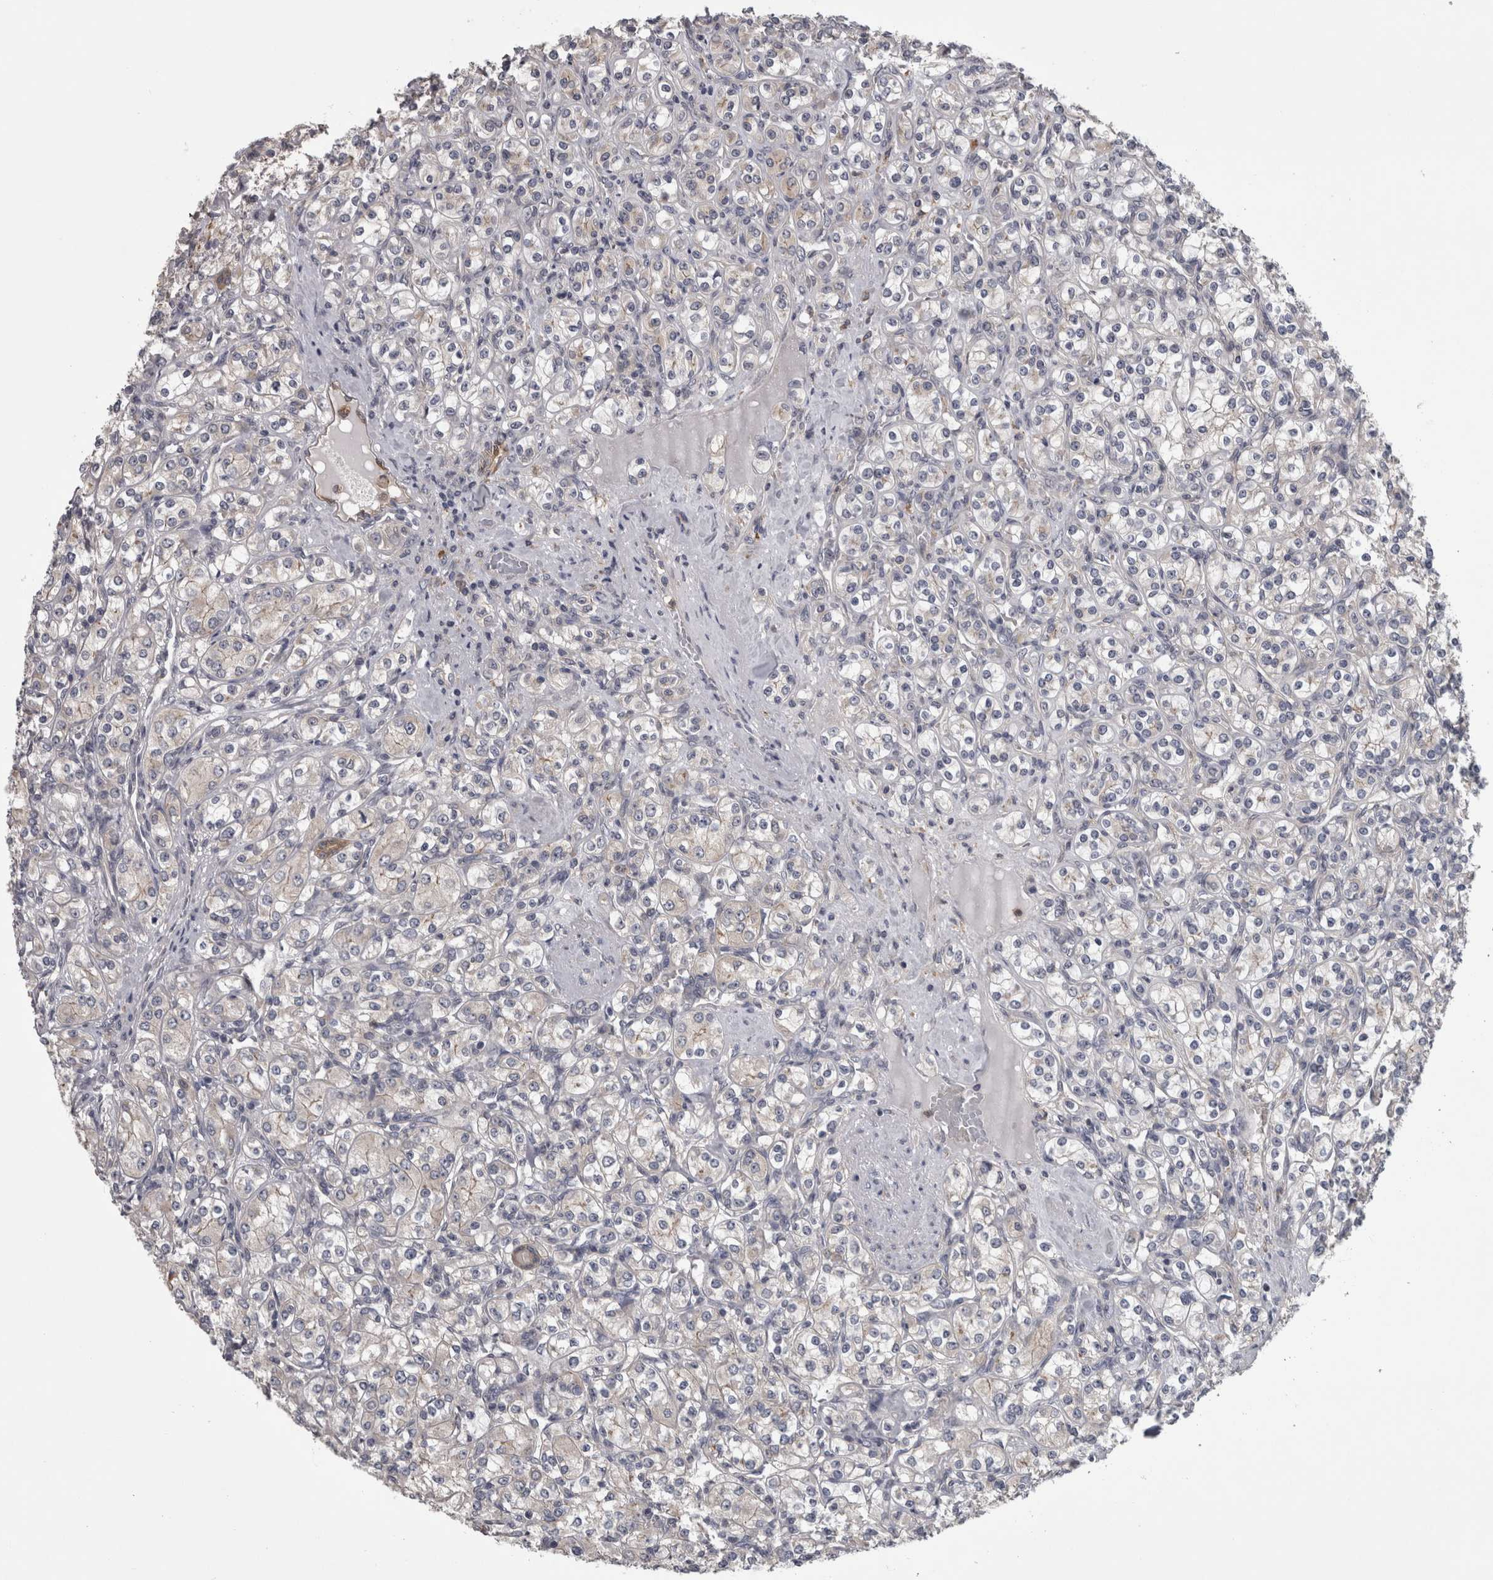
{"staining": {"intensity": "negative", "quantity": "none", "location": "none"}, "tissue": "renal cancer", "cell_type": "Tumor cells", "image_type": "cancer", "snomed": [{"axis": "morphology", "description": "Adenocarcinoma, NOS"}, {"axis": "topography", "description": "Kidney"}], "caption": "This is a histopathology image of immunohistochemistry staining of renal cancer (adenocarcinoma), which shows no staining in tumor cells.", "gene": "PRKCI", "patient": {"sex": "male", "age": 77}}